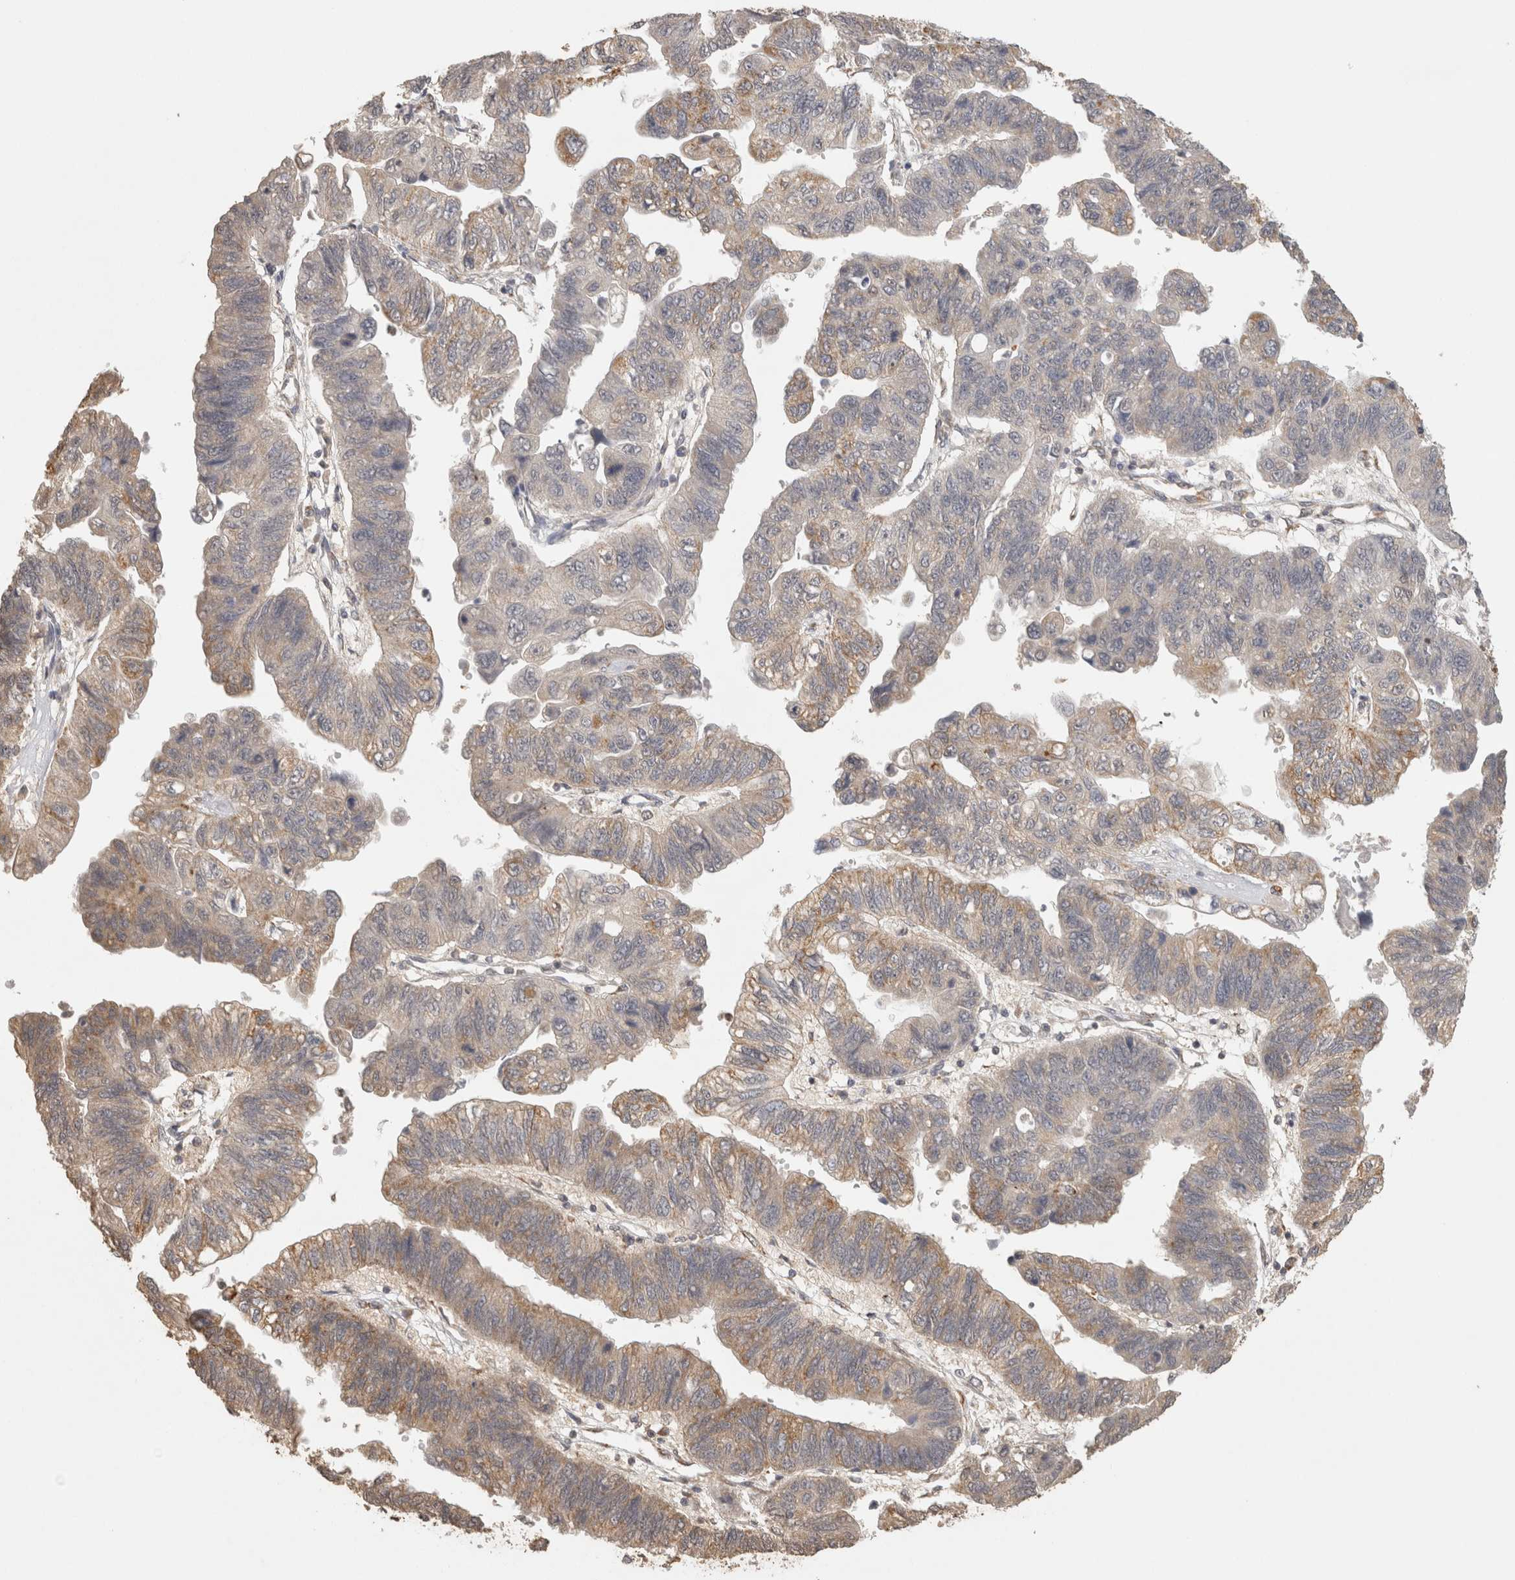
{"staining": {"intensity": "weak", "quantity": "25%-75%", "location": "cytoplasmic/membranous"}, "tissue": "stomach cancer", "cell_type": "Tumor cells", "image_type": "cancer", "snomed": [{"axis": "morphology", "description": "Adenocarcinoma, NOS"}, {"axis": "topography", "description": "Stomach"}], "caption": "About 25%-75% of tumor cells in human stomach cancer exhibit weak cytoplasmic/membranous protein positivity as visualized by brown immunohistochemical staining.", "gene": "BNIP3L", "patient": {"sex": "male", "age": 59}}